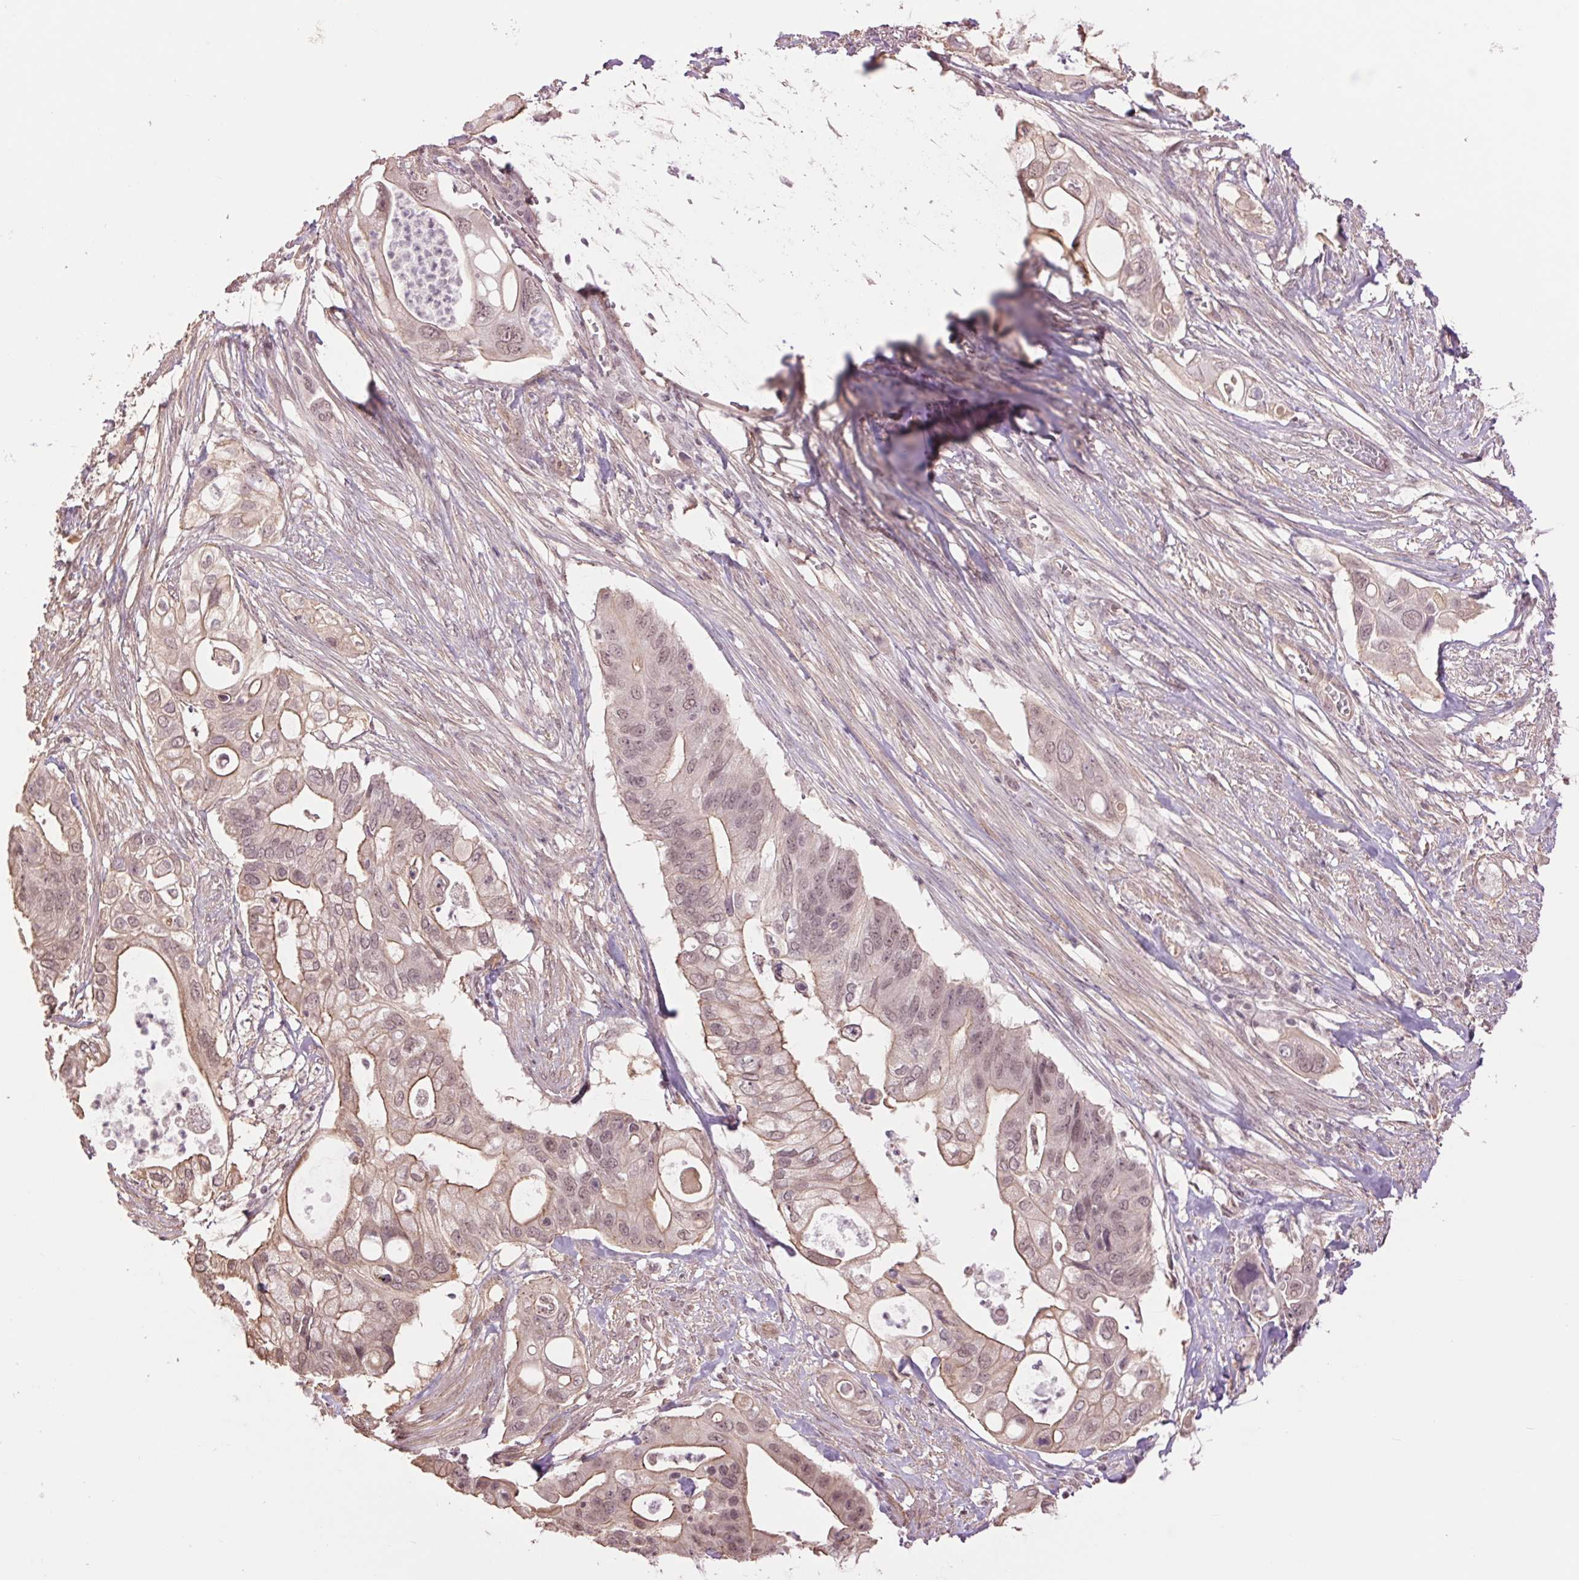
{"staining": {"intensity": "weak", "quantity": "25%-75%", "location": "cytoplasmic/membranous,nuclear"}, "tissue": "pancreatic cancer", "cell_type": "Tumor cells", "image_type": "cancer", "snomed": [{"axis": "morphology", "description": "Adenocarcinoma, NOS"}, {"axis": "topography", "description": "Pancreas"}], "caption": "Adenocarcinoma (pancreatic) was stained to show a protein in brown. There is low levels of weak cytoplasmic/membranous and nuclear expression in approximately 25%-75% of tumor cells.", "gene": "PALM", "patient": {"sex": "female", "age": 72}}